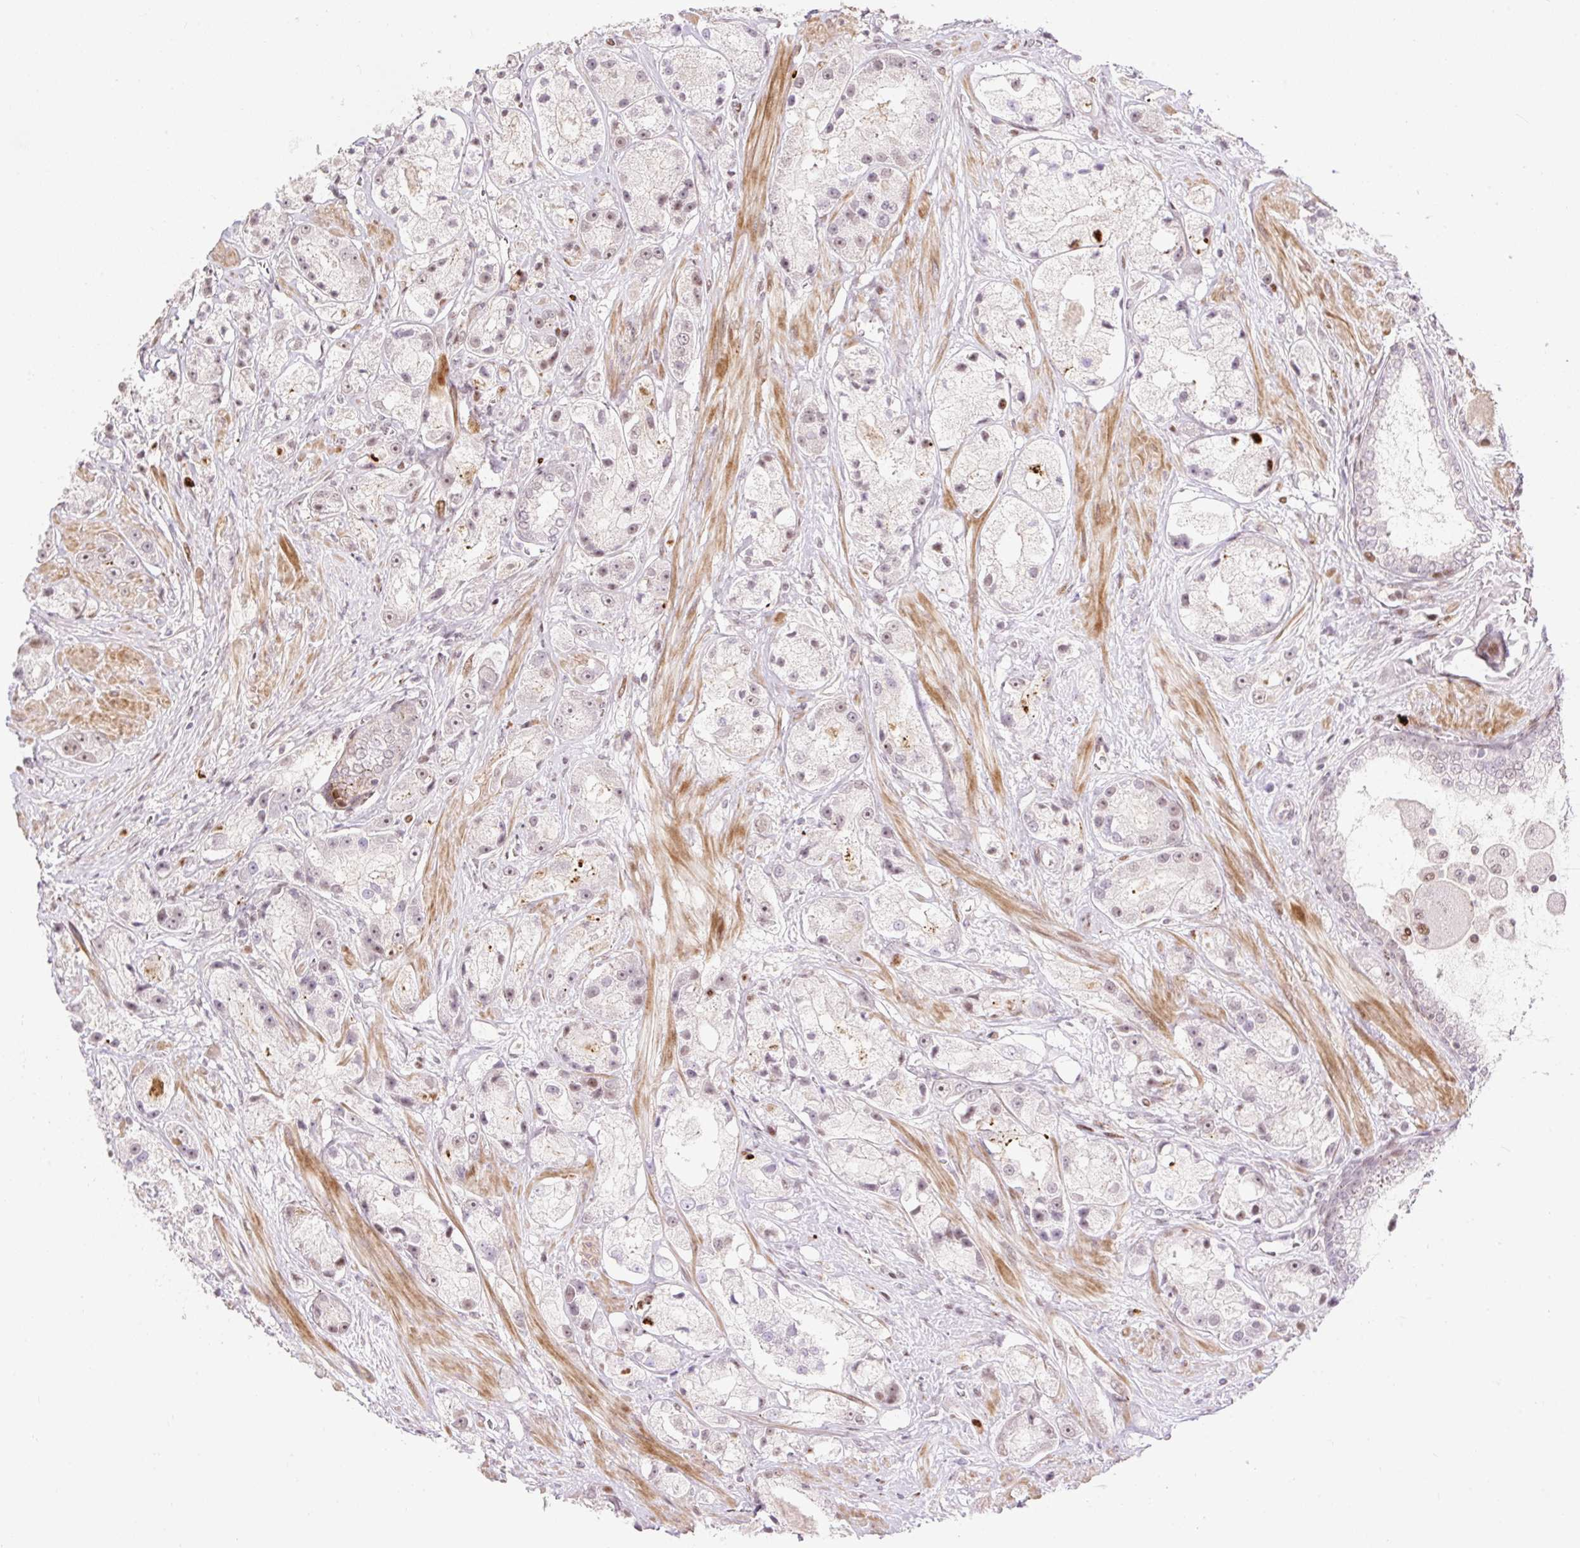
{"staining": {"intensity": "weak", "quantity": "25%-75%", "location": "nuclear"}, "tissue": "prostate cancer", "cell_type": "Tumor cells", "image_type": "cancer", "snomed": [{"axis": "morphology", "description": "Adenocarcinoma, High grade"}, {"axis": "topography", "description": "Prostate"}], "caption": "Protein staining demonstrates weak nuclear staining in approximately 25%-75% of tumor cells in high-grade adenocarcinoma (prostate).", "gene": "RIPPLY3", "patient": {"sex": "male", "age": 67}}